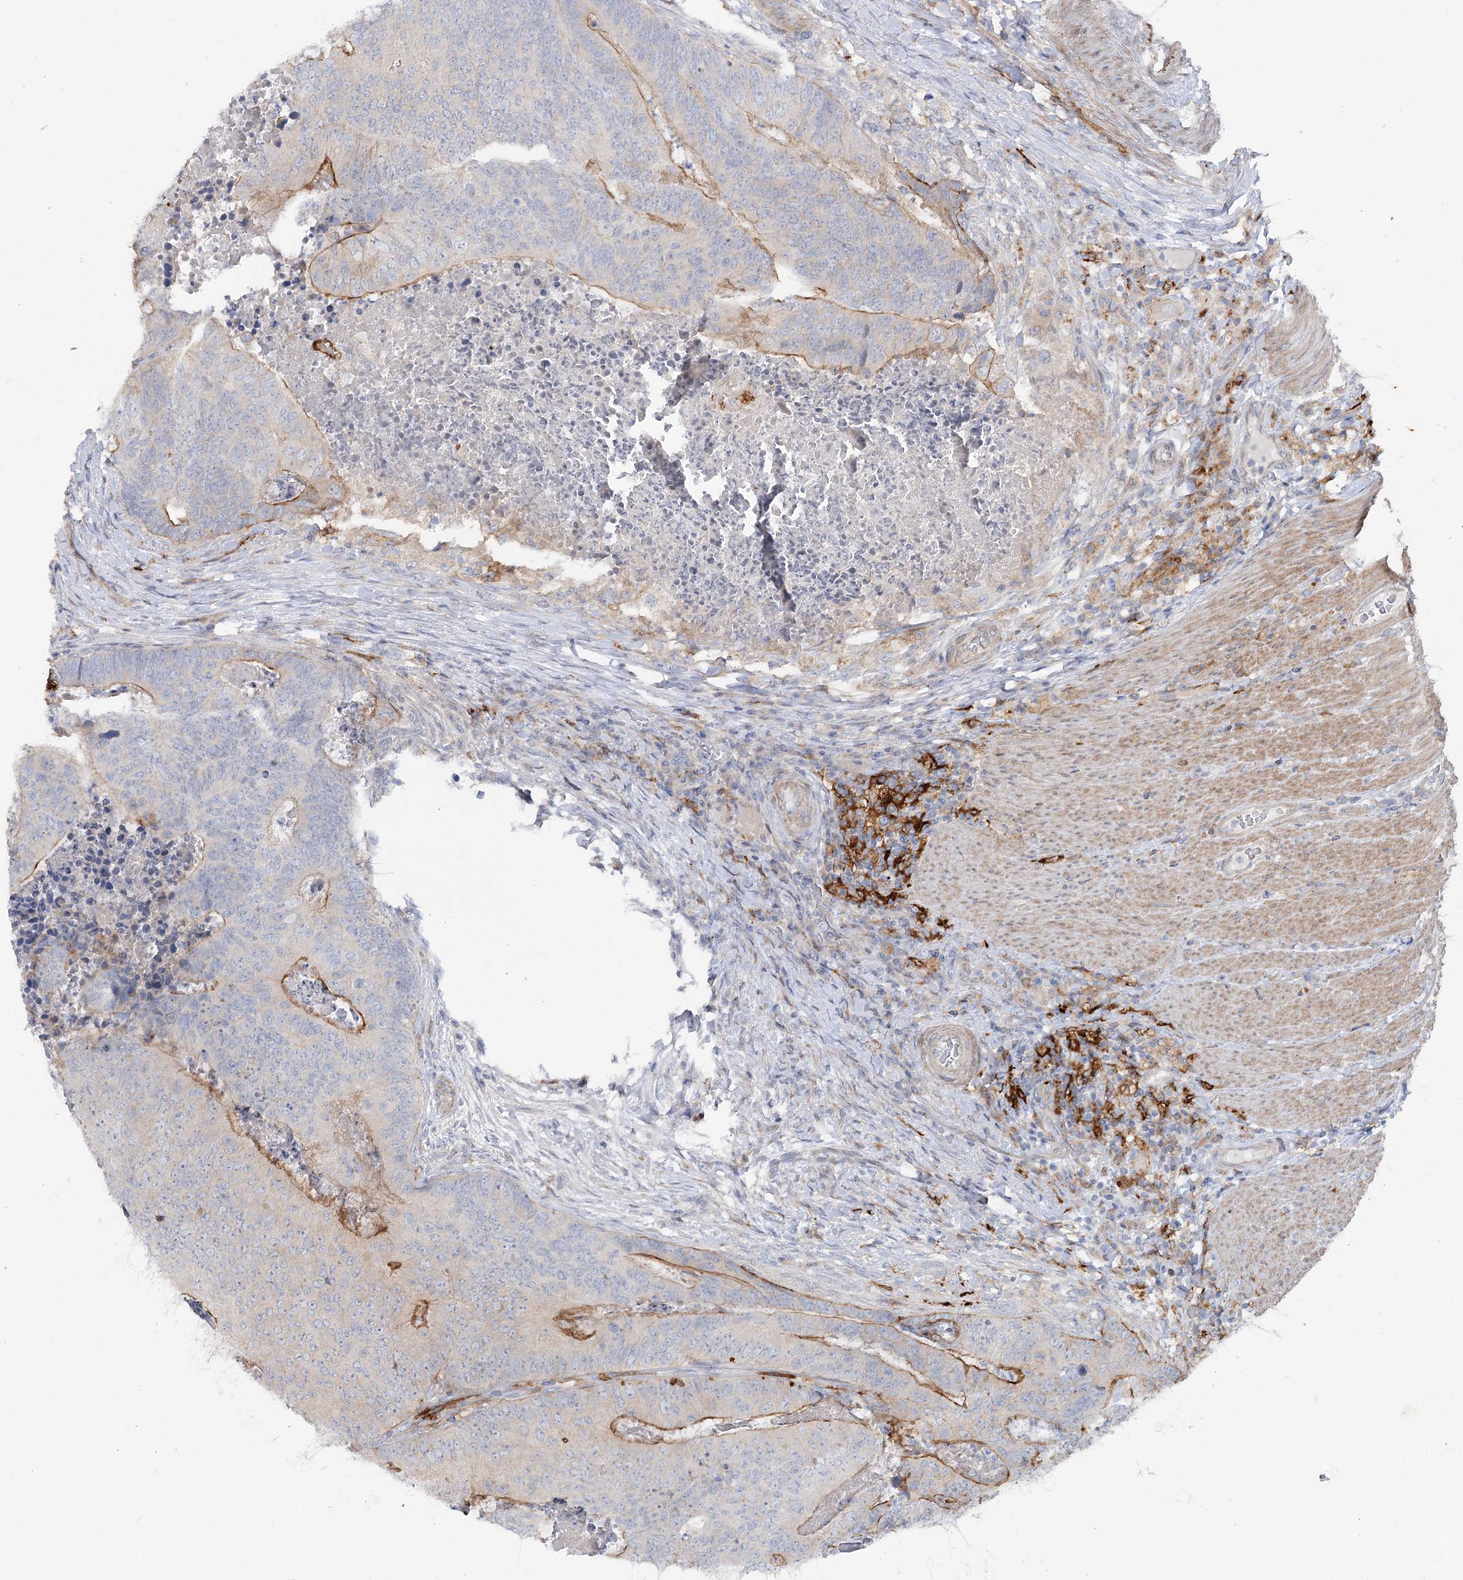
{"staining": {"intensity": "moderate", "quantity": "<25%", "location": "cytoplasmic/membranous"}, "tissue": "colorectal cancer", "cell_type": "Tumor cells", "image_type": "cancer", "snomed": [{"axis": "morphology", "description": "Adenocarcinoma, NOS"}, {"axis": "topography", "description": "Colon"}], "caption": "Moderate cytoplasmic/membranous positivity is present in about <25% of tumor cells in colorectal cancer (adenocarcinoma).", "gene": "SCN11A", "patient": {"sex": "female", "age": 67}}